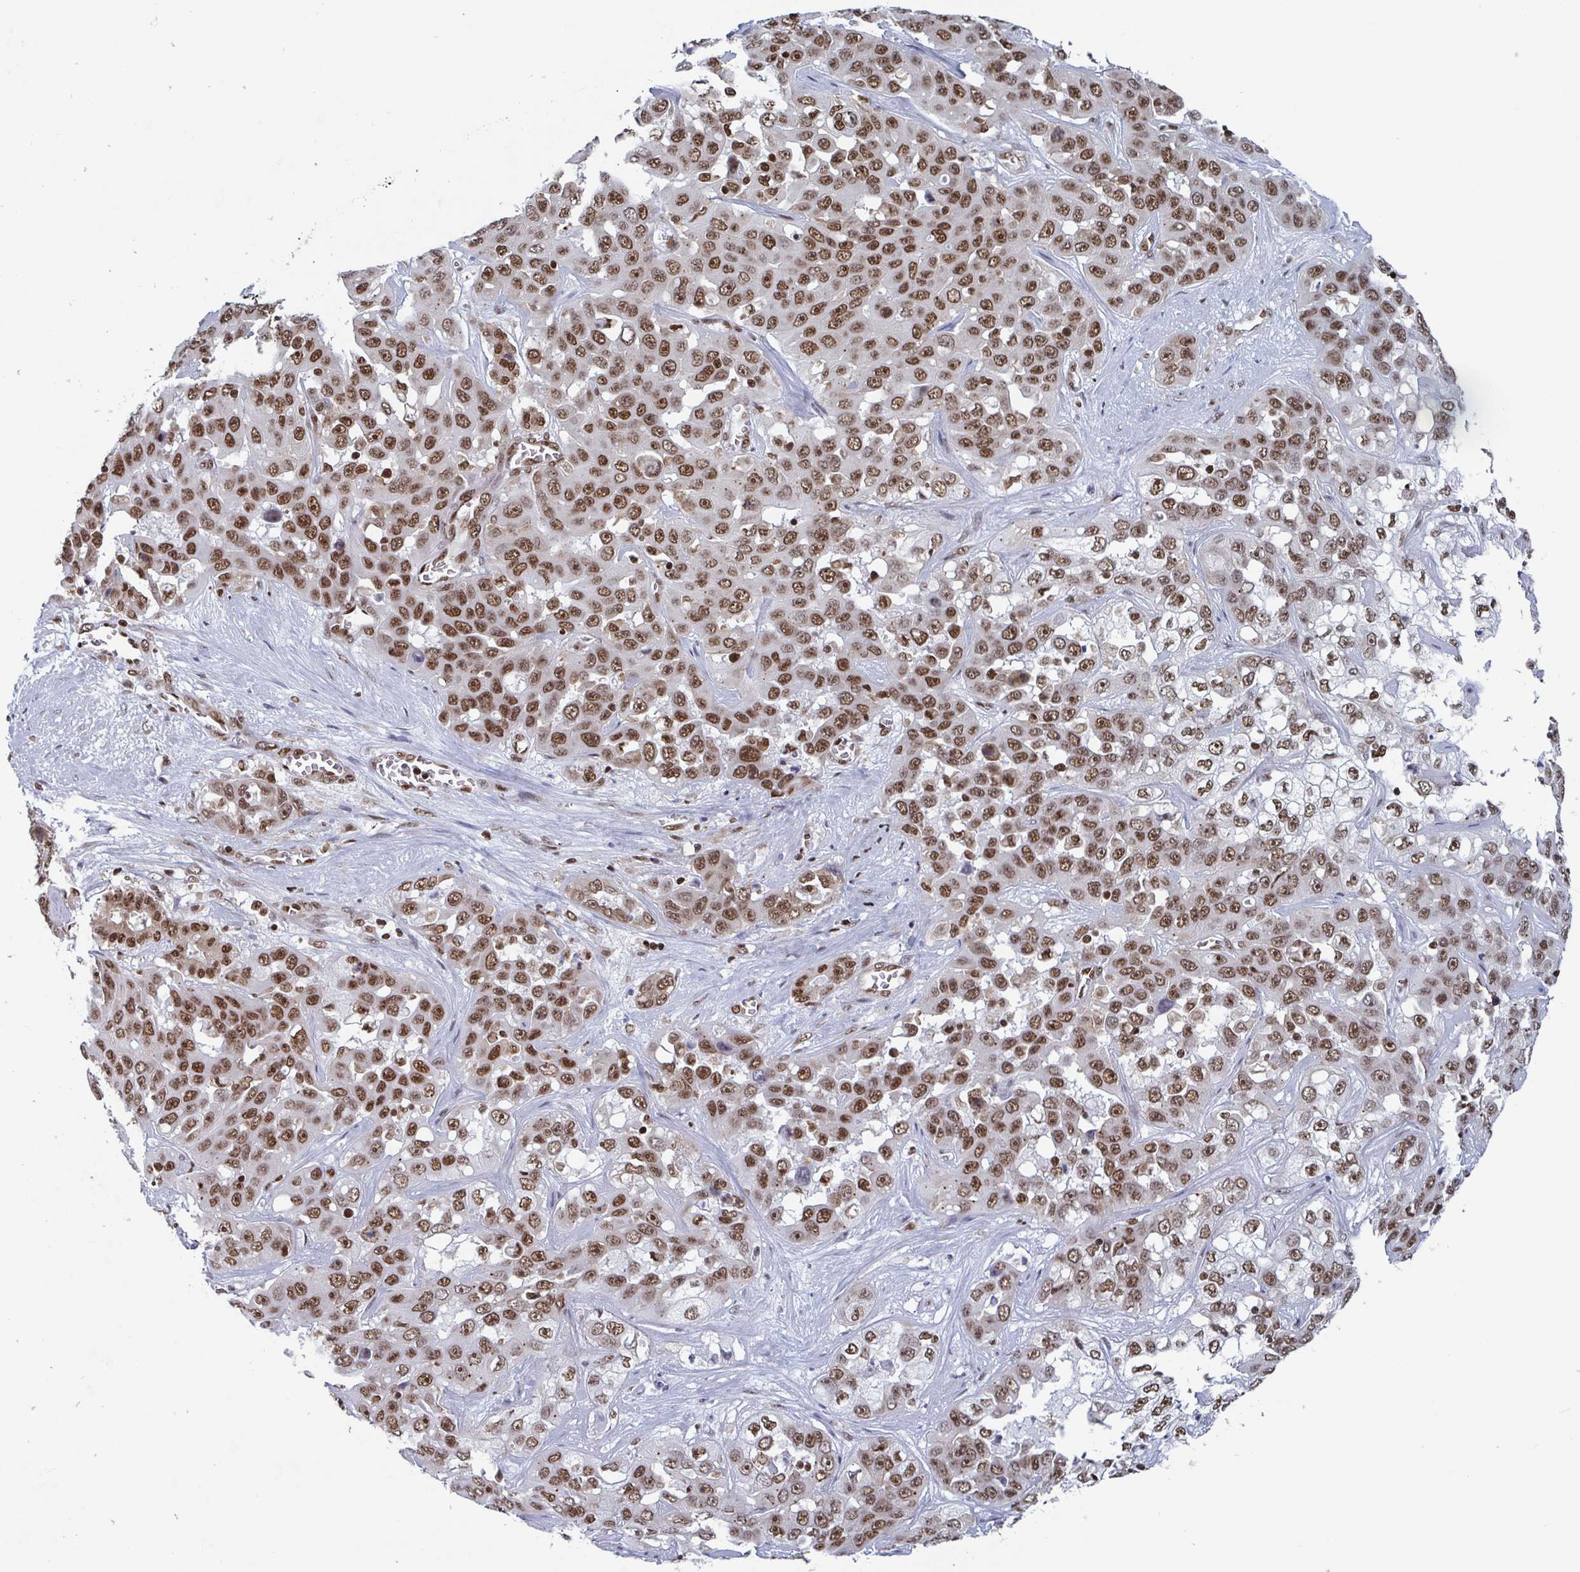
{"staining": {"intensity": "moderate", "quantity": ">75%", "location": "nuclear"}, "tissue": "liver cancer", "cell_type": "Tumor cells", "image_type": "cancer", "snomed": [{"axis": "morphology", "description": "Cholangiocarcinoma"}, {"axis": "topography", "description": "Liver"}], "caption": "This histopathology image displays IHC staining of liver cholangiocarcinoma, with medium moderate nuclear positivity in approximately >75% of tumor cells.", "gene": "GAR1", "patient": {"sex": "female", "age": 52}}